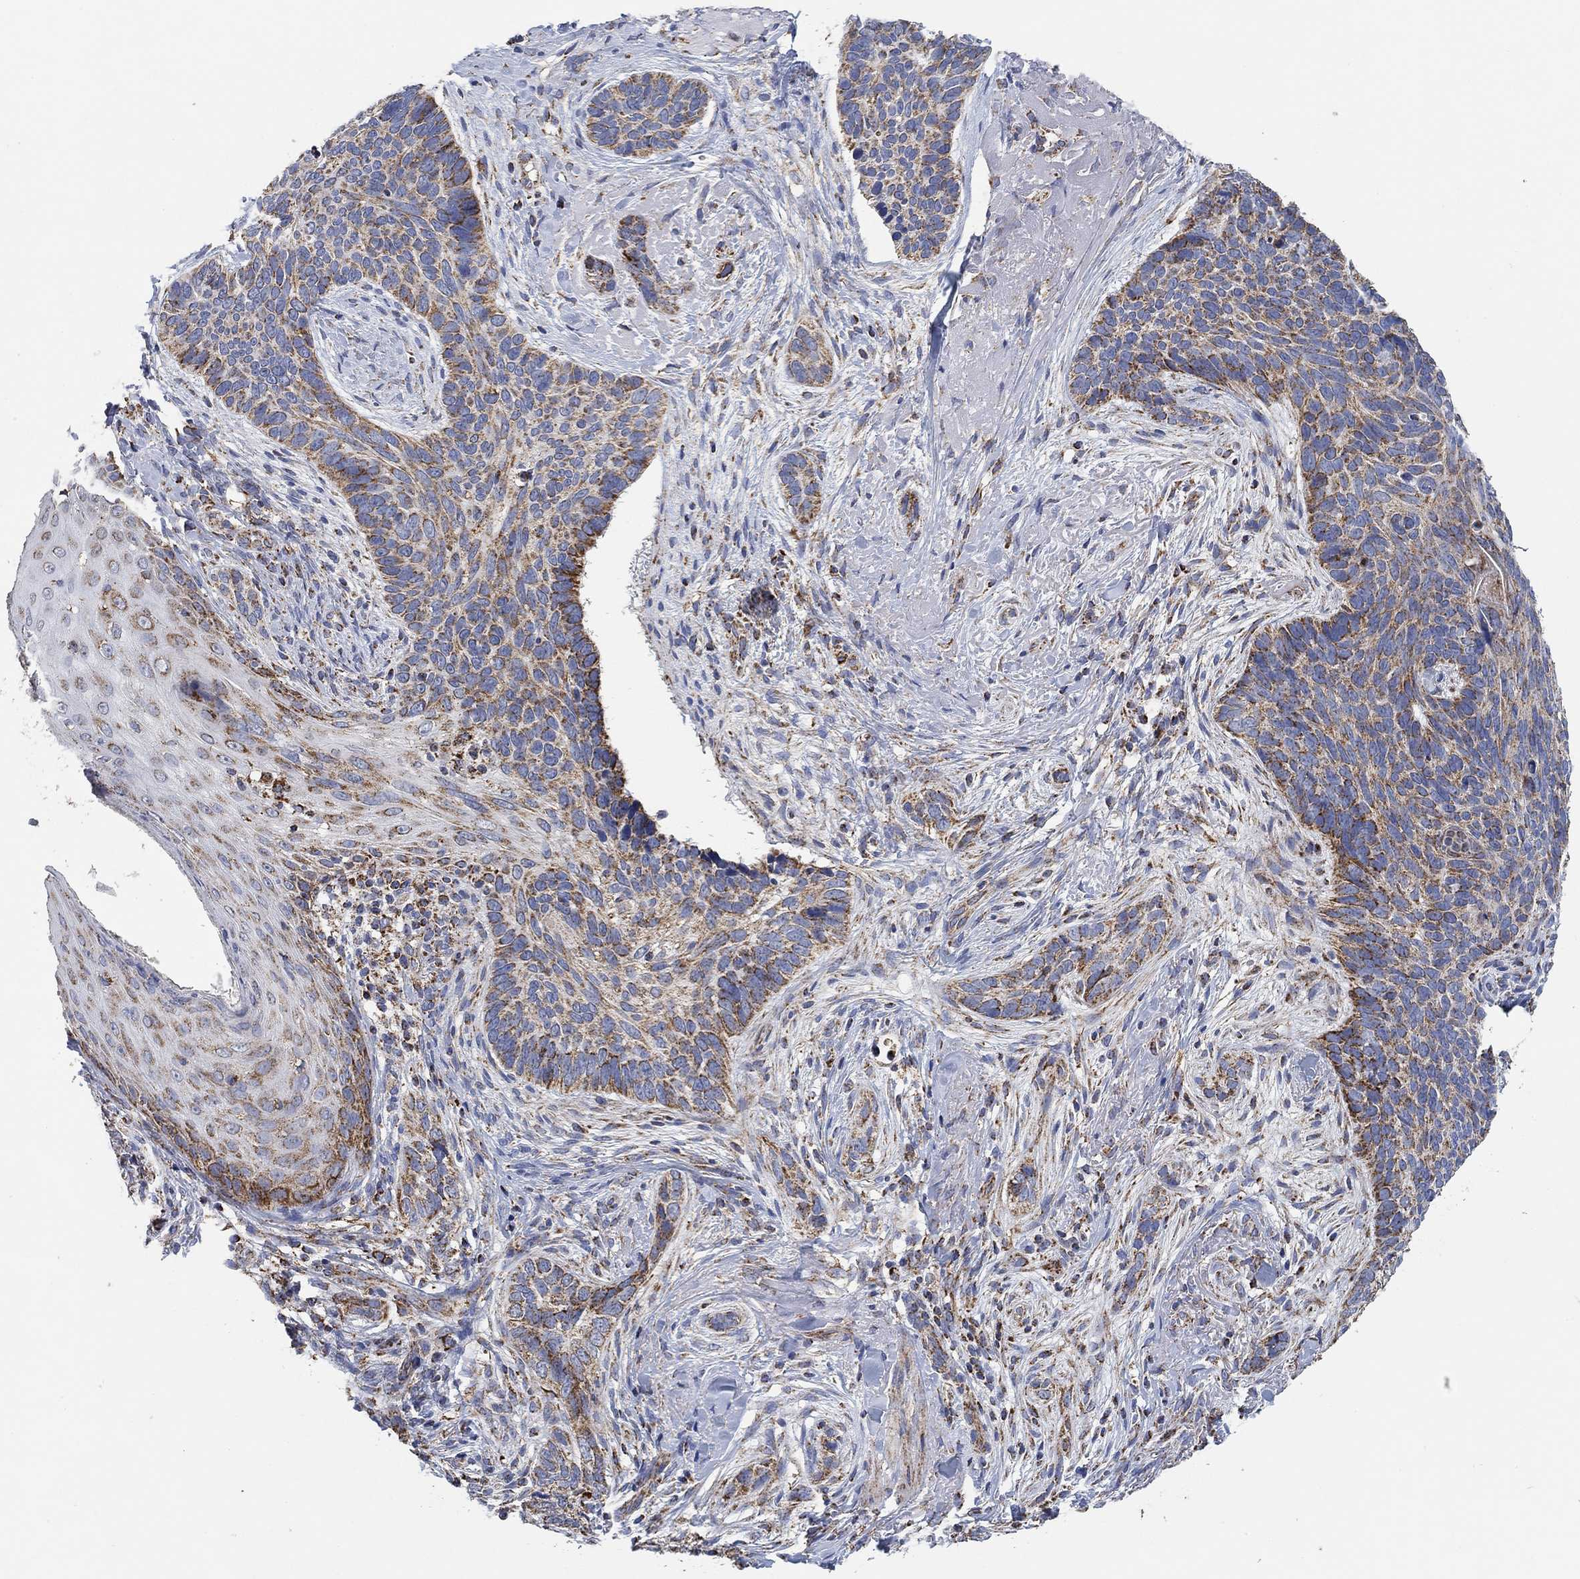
{"staining": {"intensity": "moderate", "quantity": "<25%", "location": "cytoplasmic/membranous"}, "tissue": "skin cancer", "cell_type": "Tumor cells", "image_type": "cancer", "snomed": [{"axis": "morphology", "description": "Basal cell carcinoma"}, {"axis": "topography", "description": "Skin"}], "caption": "DAB (3,3'-diaminobenzidine) immunohistochemical staining of human basal cell carcinoma (skin) demonstrates moderate cytoplasmic/membranous protein staining in approximately <25% of tumor cells.", "gene": "NDUFS3", "patient": {"sex": "male", "age": 91}}